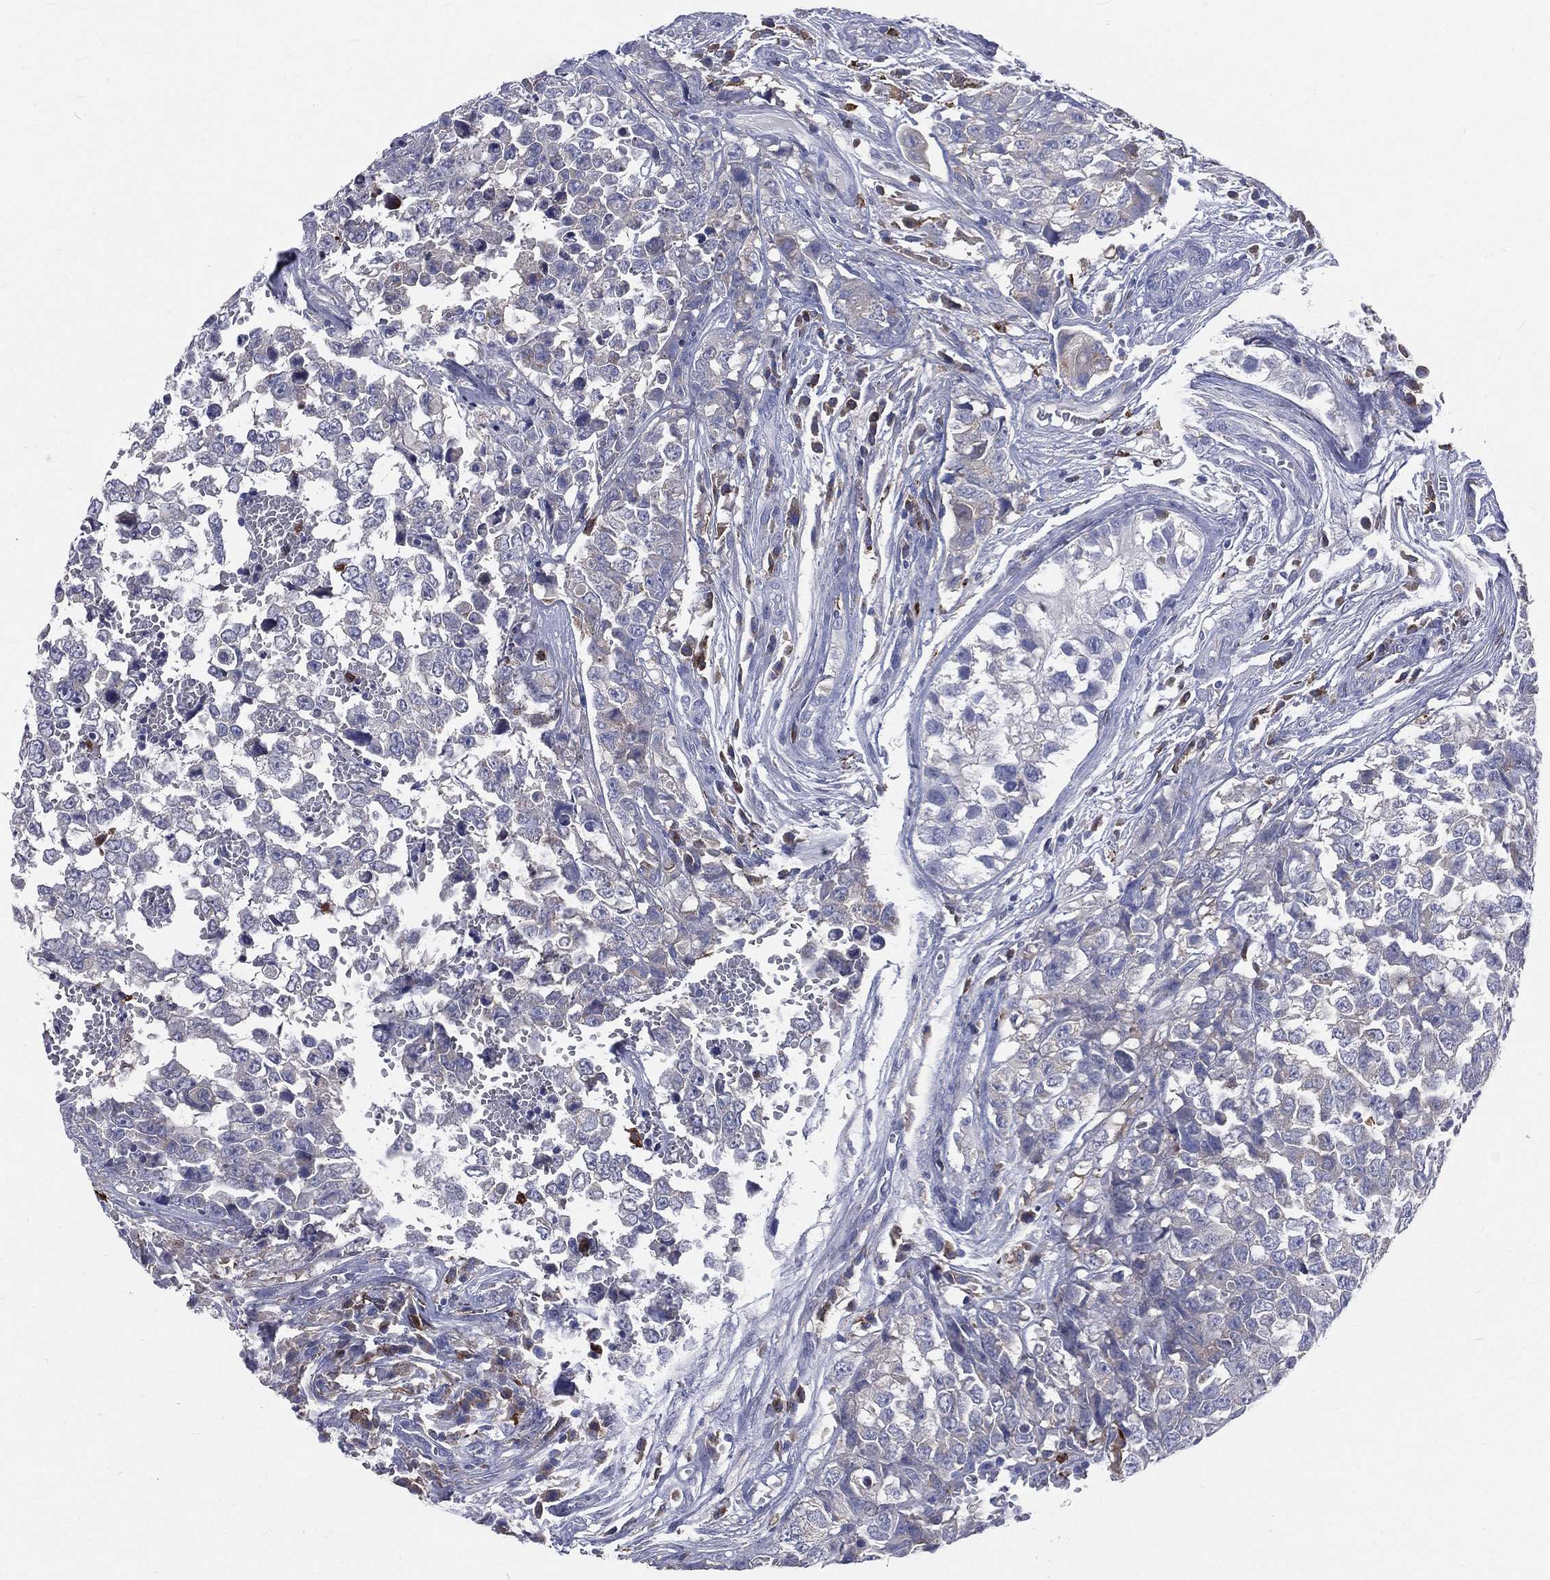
{"staining": {"intensity": "negative", "quantity": "none", "location": "none"}, "tissue": "testis cancer", "cell_type": "Tumor cells", "image_type": "cancer", "snomed": [{"axis": "morphology", "description": "Carcinoma, Embryonal, NOS"}, {"axis": "topography", "description": "Testis"}], "caption": "This is an immunohistochemistry (IHC) photomicrograph of embryonal carcinoma (testis). There is no staining in tumor cells.", "gene": "BASP1", "patient": {"sex": "male", "age": 23}}